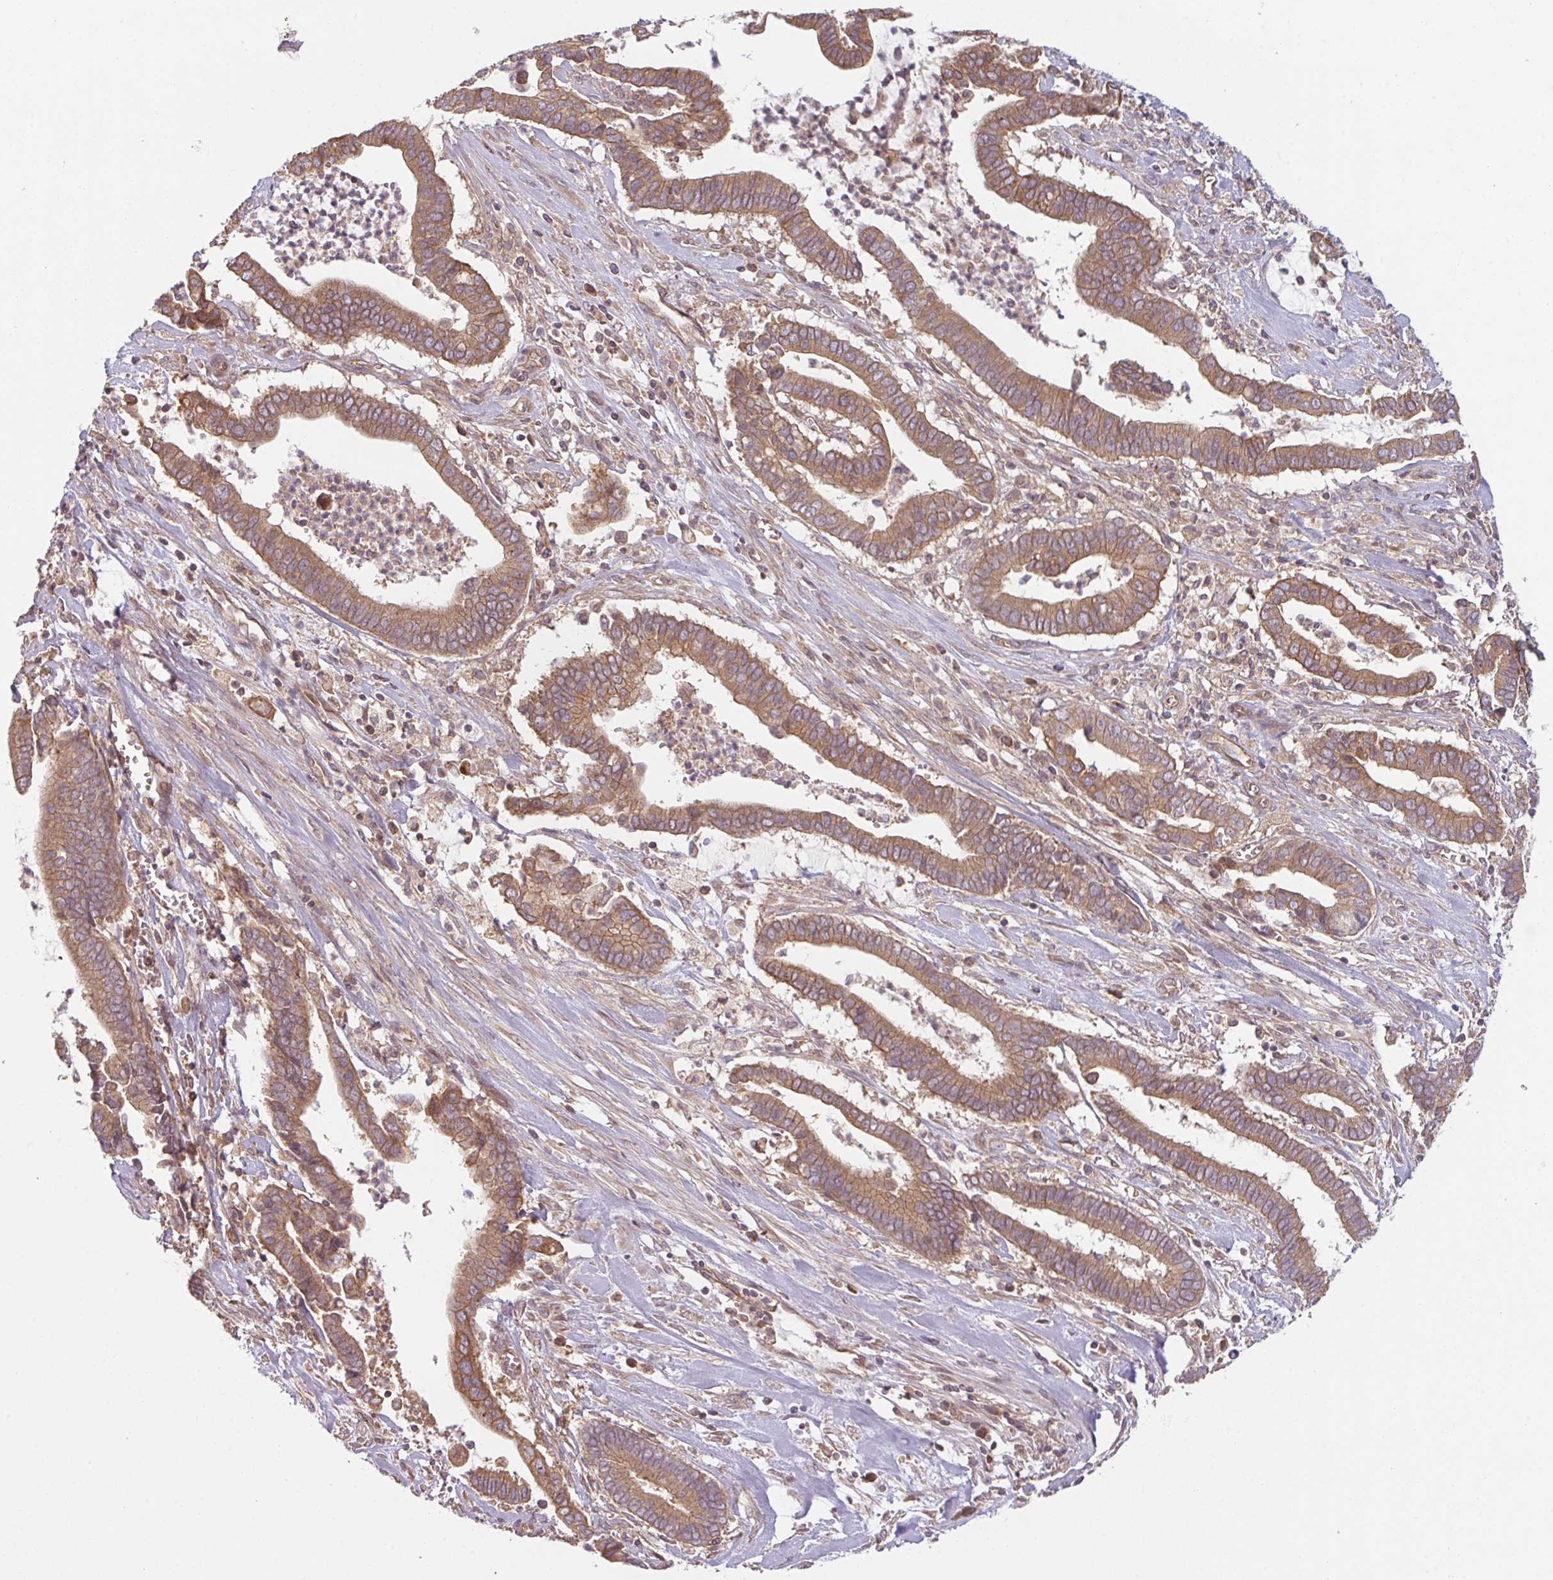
{"staining": {"intensity": "moderate", "quantity": ">75%", "location": "cytoplasmic/membranous"}, "tissue": "cervical cancer", "cell_type": "Tumor cells", "image_type": "cancer", "snomed": [{"axis": "morphology", "description": "Adenocarcinoma, NOS"}, {"axis": "topography", "description": "Cervix"}], "caption": "Adenocarcinoma (cervical) tissue displays moderate cytoplasmic/membranous staining in approximately >75% of tumor cells, visualized by immunohistochemistry. The staining was performed using DAB (3,3'-diaminobenzidine) to visualize the protein expression in brown, while the nuclei were stained in blue with hematoxylin (Magnification: 20x).", "gene": "RNF31", "patient": {"sex": "female", "age": 44}}